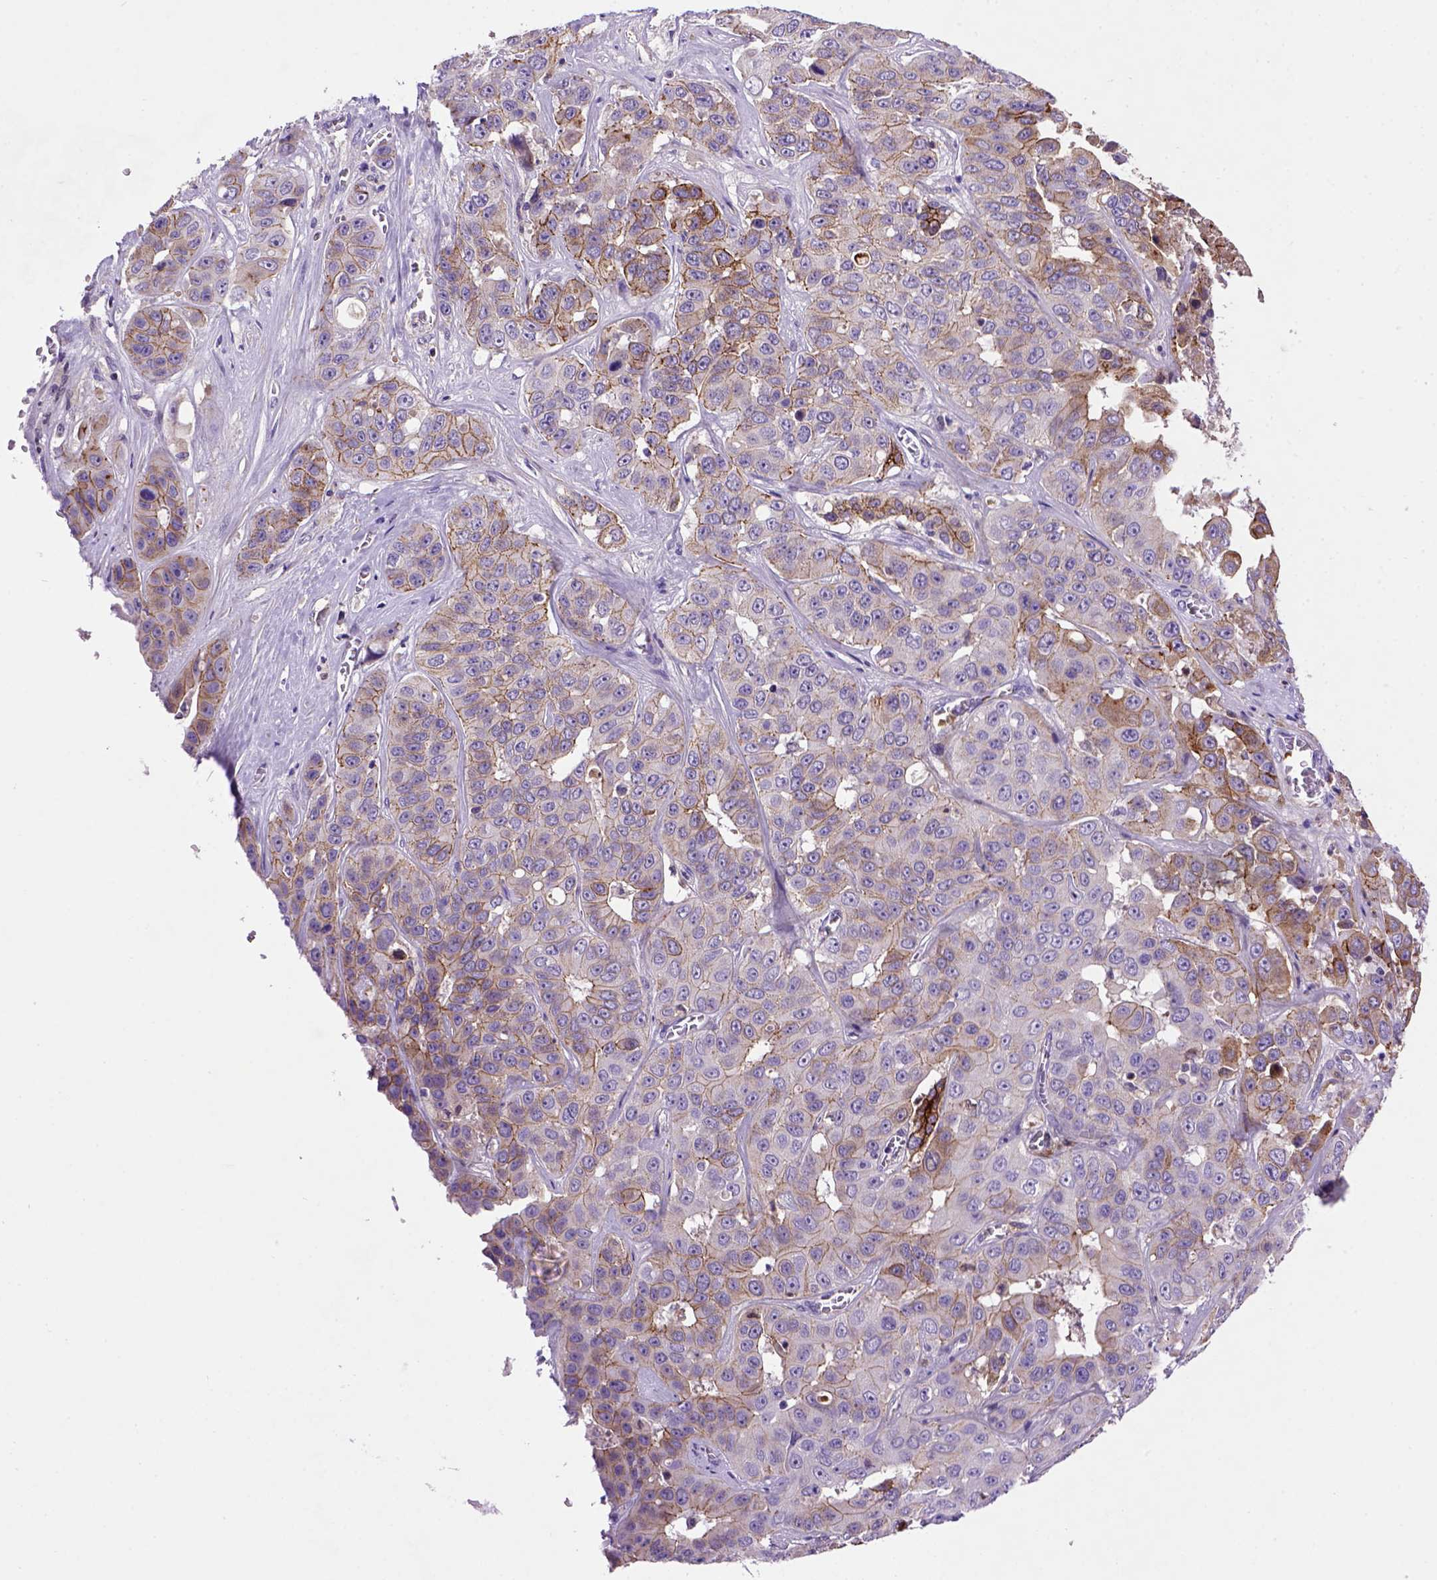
{"staining": {"intensity": "moderate", "quantity": "25%-75%", "location": "cytoplasmic/membranous"}, "tissue": "liver cancer", "cell_type": "Tumor cells", "image_type": "cancer", "snomed": [{"axis": "morphology", "description": "Cholangiocarcinoma"}, {"axis": "topography", "description": "Liver"}], "caption": "Moderate cytoplasmic/membranous expression for a protein is seen in about 25%-75% of tumor cells of liver cholangiocarcinoma using immunohistochemistry.", "gene": "CDH1", "patient": {"sex": "female", "age": 52}}